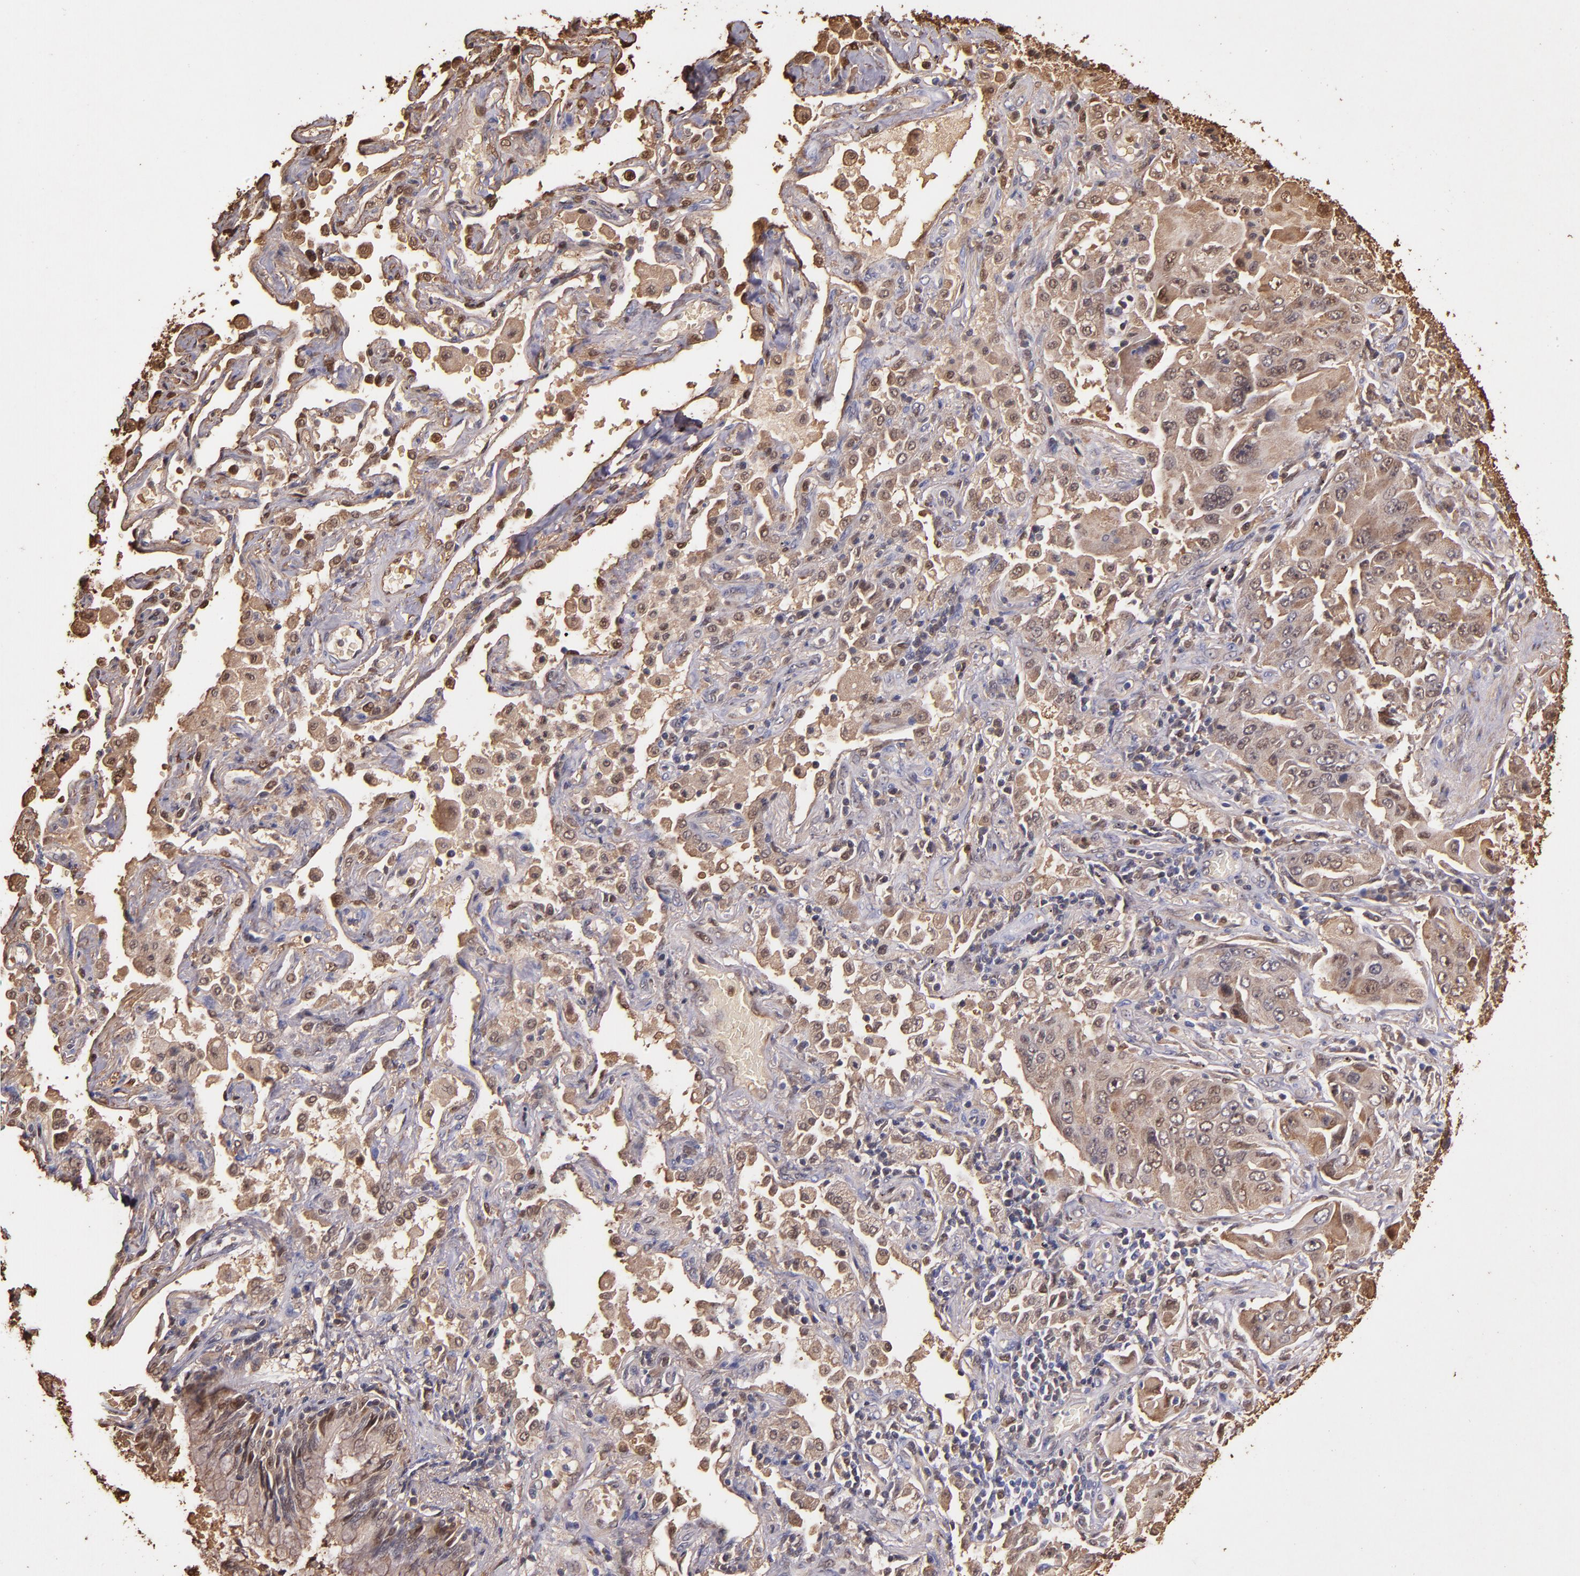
{"staining": {"intensity": "weak", "quantity": ">75%", "location": "cytoplasmic/membranous"}, "tissue": "lung cancer", "cell_type": "Tumor cells", "image_type": "cancer", "snomed": [{"axis": "morphology", "description": "Adenocarcinoma, NOS"}, {"axis": "topography", "description": "Lung"}], "caption": "IHC (DAB) staining of human lung cancer (adenocarcinoma) shows weak cytoplasmic/membranous protein positivity in about >75% of tumor cells.", "gene": "S100A6", "patient": {"sex": "female", "age": 65}}